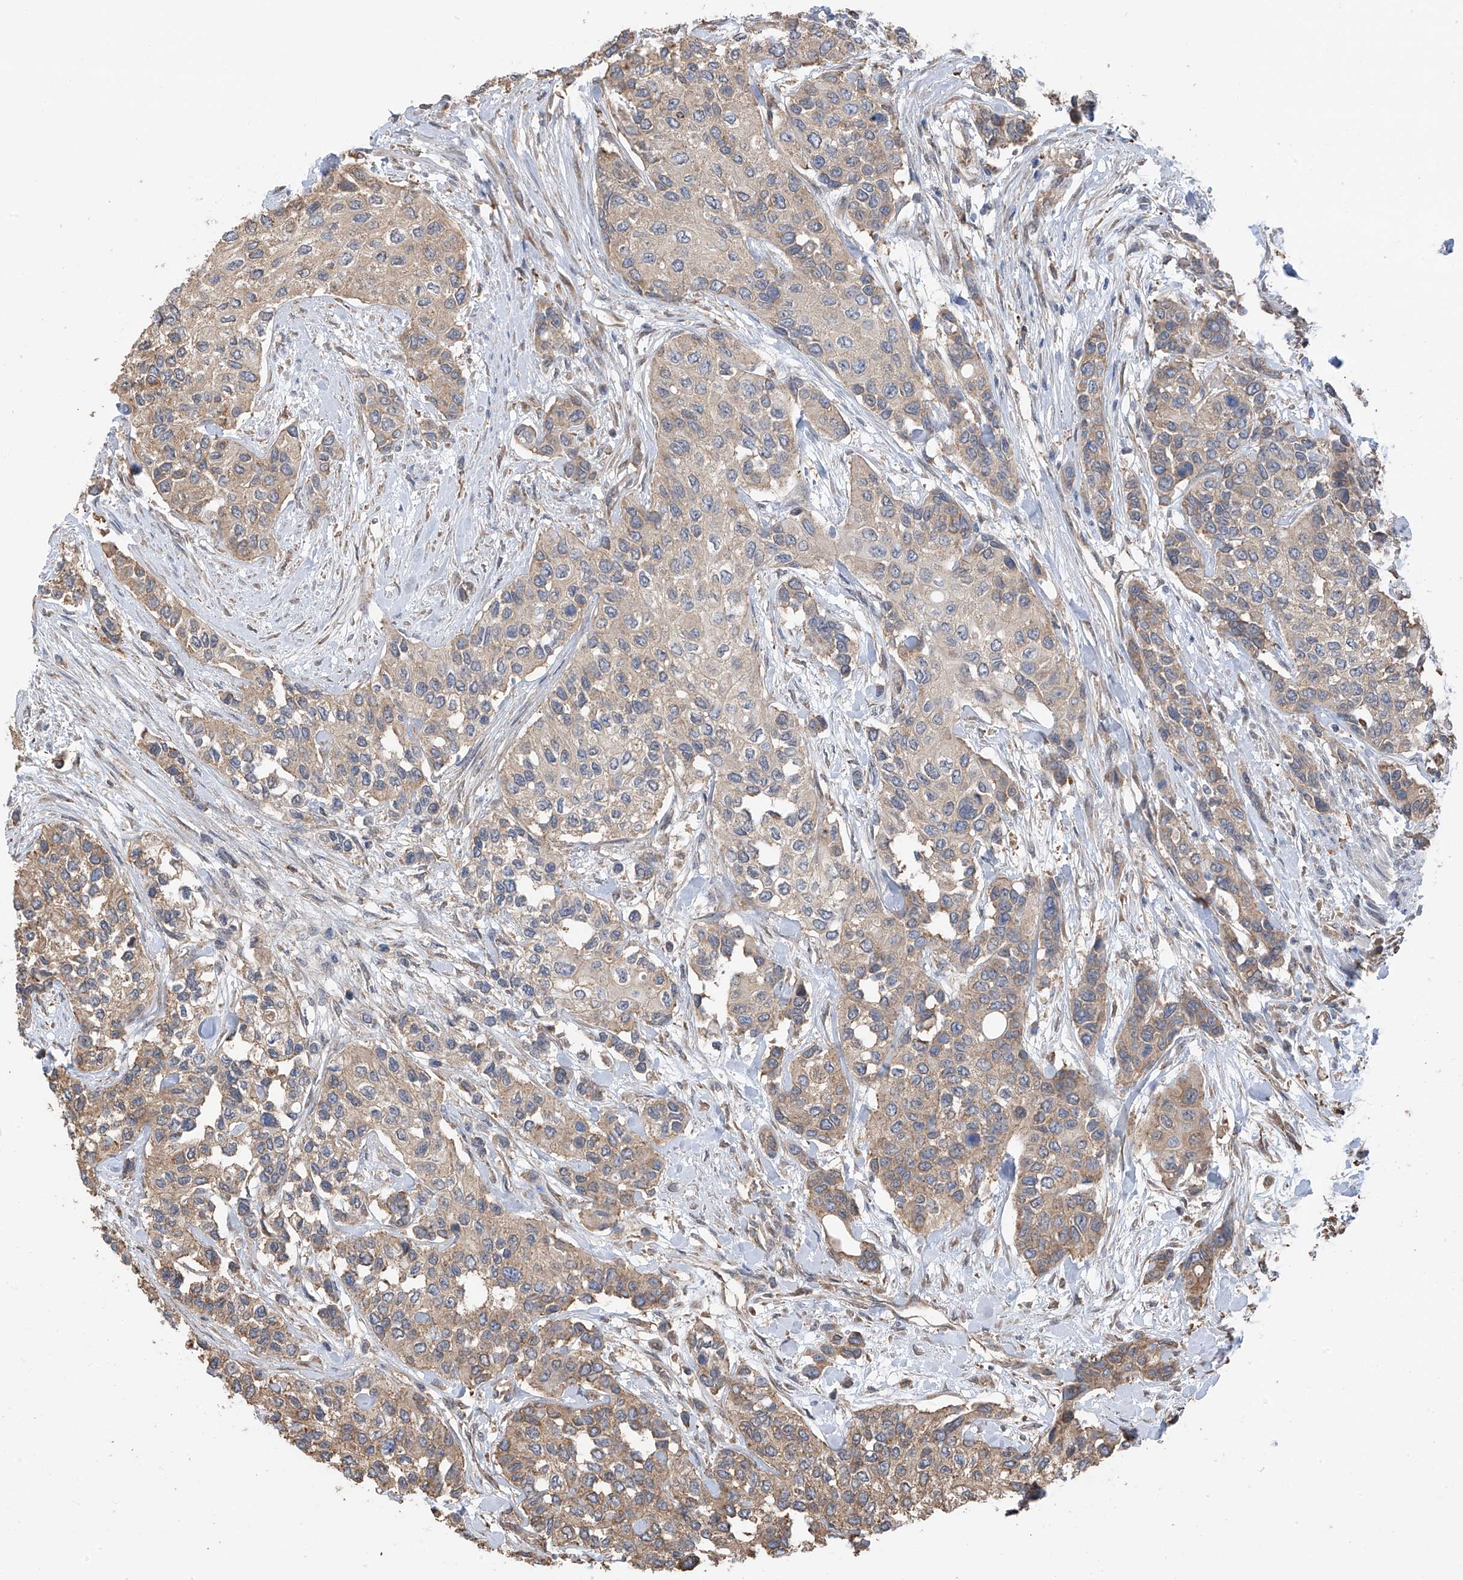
{"staining": {"intensity": "moderate", "quantity": "<25%", "location": "cytoplasmic/membranous"}, "tissue": "urothelial cancer", "cell_type": "Tumor cells", "image_type": "cancer", "snomed": [{"axis": "morphology", "description": "Normal tissue, NOS"}, {"axis": "morphology", "description": "Urothelial carcinoma, High grade"}, {"axis": "topography", "description": "Vascular tissue"}, {"axis": "topography", "description": "Urinary bladder"}], "caption": "IHC (DAB (3,3'-diaminobenzidine)) staining of urothelial cancer demonstrates moderate cytoplasmic/membranous protein staining in about <25% of tumor cells.", "gene": "ZNF189", "patient": {"sex": "female", "age": 56}}